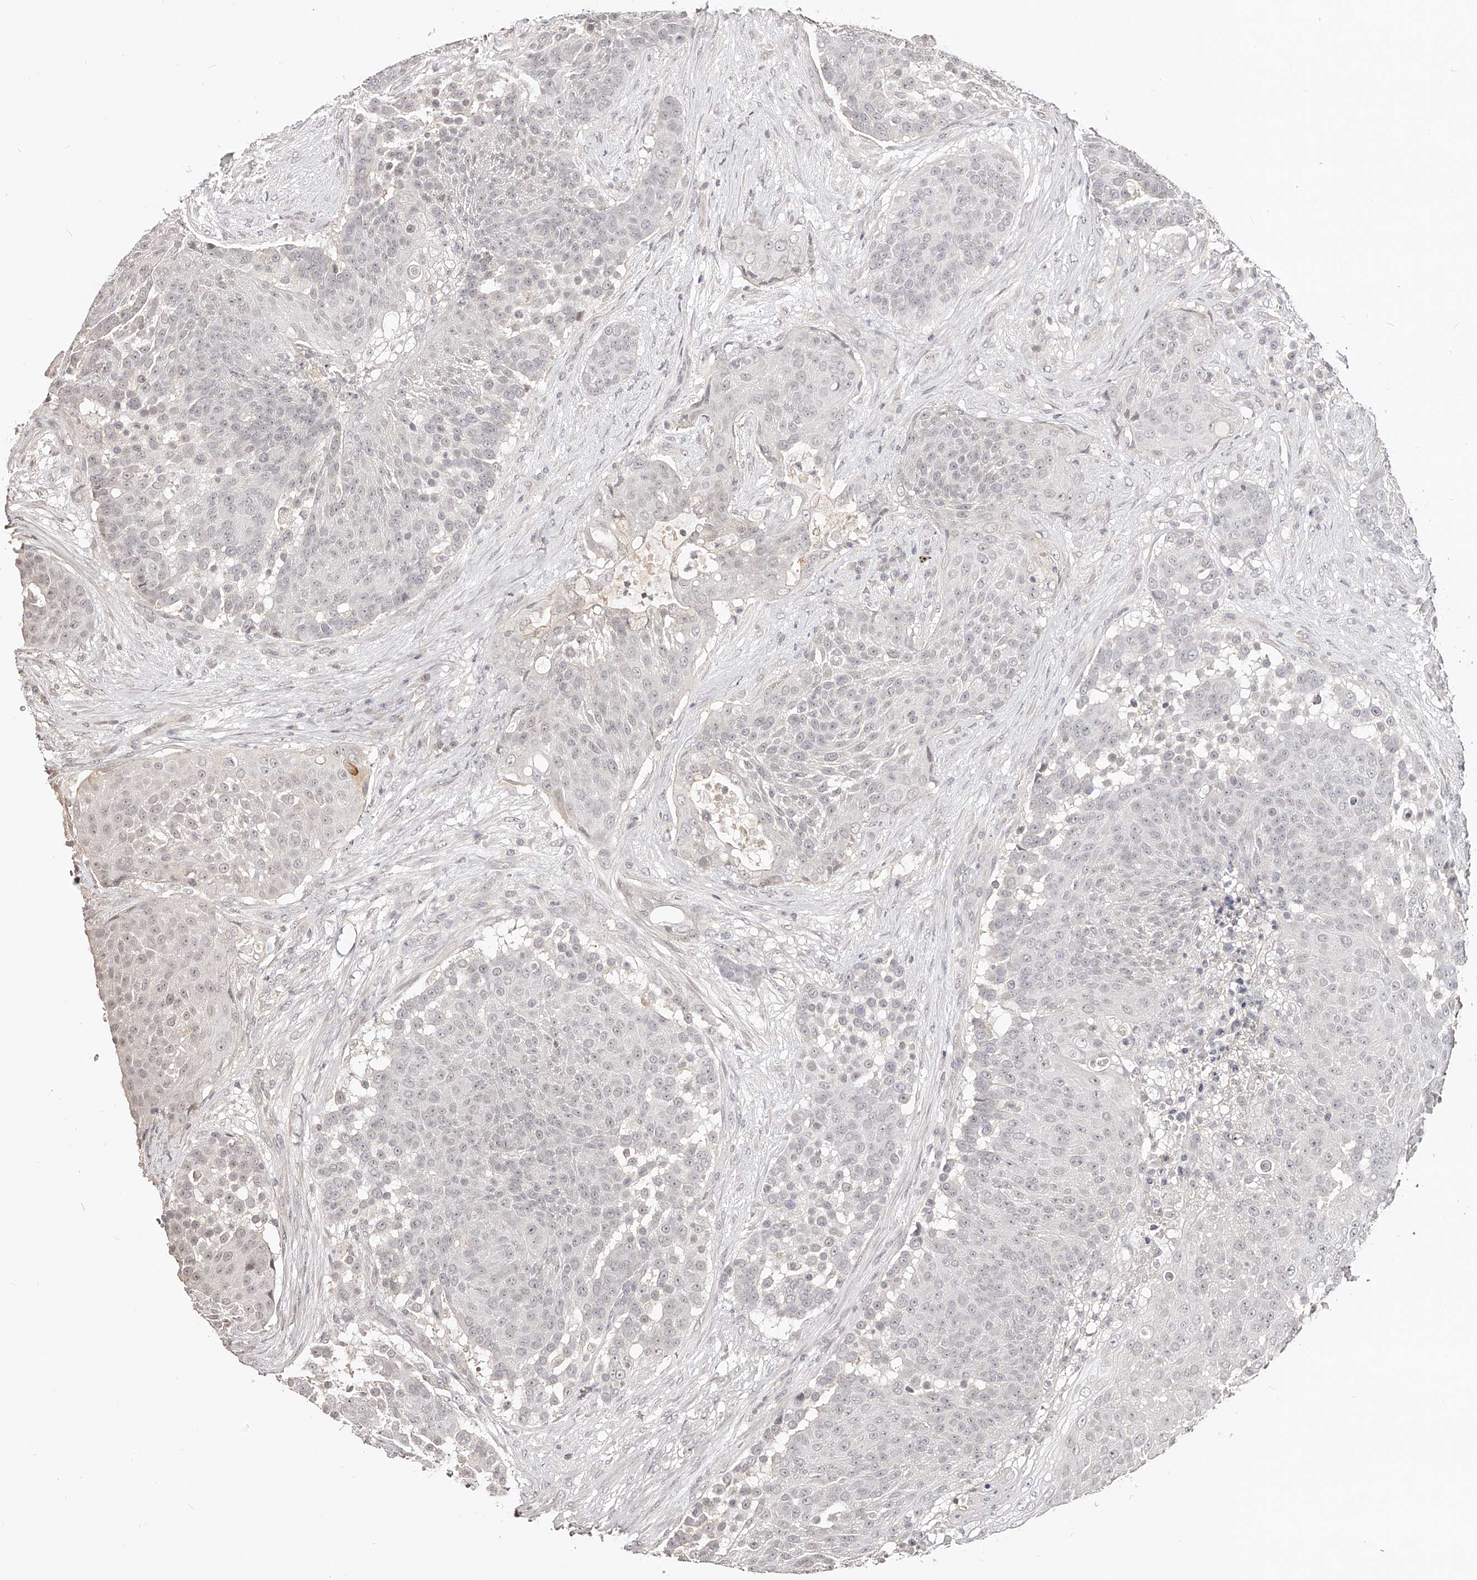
{"staining": {"intensity": "negative", "quantity": "none", "location": "none"}, "tissue": "urothelial cancer", "cell_type": "Tumor cells", "image_type": "cancer", "snomed": [{"axis": "morphology", "description": "Urothelial carcinoma, High grade"}, {"axis": "topography", "description": "Urinary bladder"}], "caption": "The photomicrograph exhibits no staining of tumor cells in urothelial cancer. (DAB (3,3'-diaminobenzidine) IHC with hematoxylin counter stain).", "gene": "ZNF789", "patient": {"sex": "female", "age": 63}}